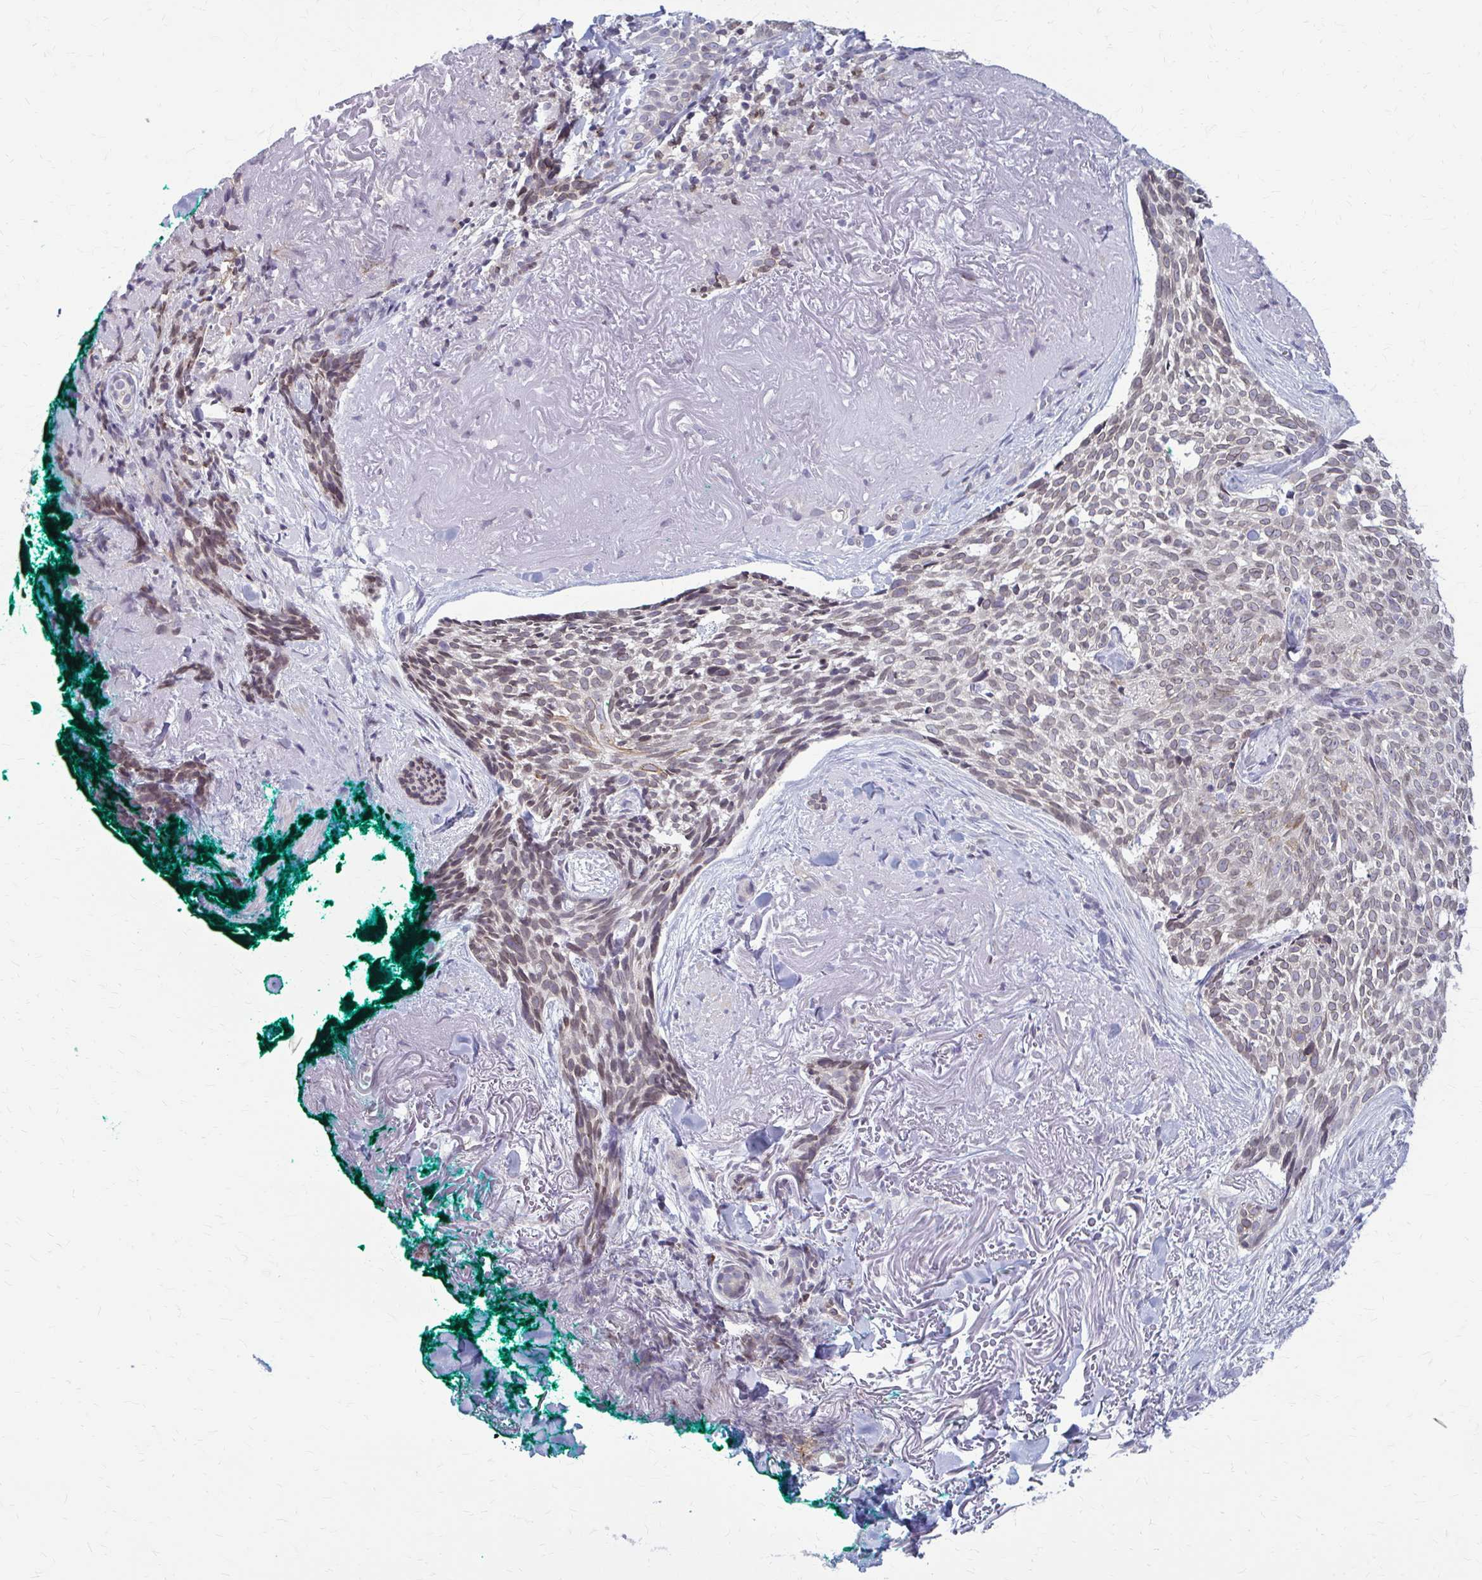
{"staining": {"intensity": "weak", "quantity": "<25%", "location": "cytoplasmic/membranous"}, "tissue": "skin cancer", "cell_type": "Tumor cells", "image_type": "cancer", "snomed": [{"axis": "morphology", "description": "Basal cell carcinoma"}, {"axis": "topography", "description": "Skin"}, {"axis": "topography", "description": "Skin of face"}], "caption": "Image shows no significant protein staining in tumor cells of skin basal cell carcinoma.", "gene": "MCRIP2", "patient": {"sex": "female", "age": 95}}